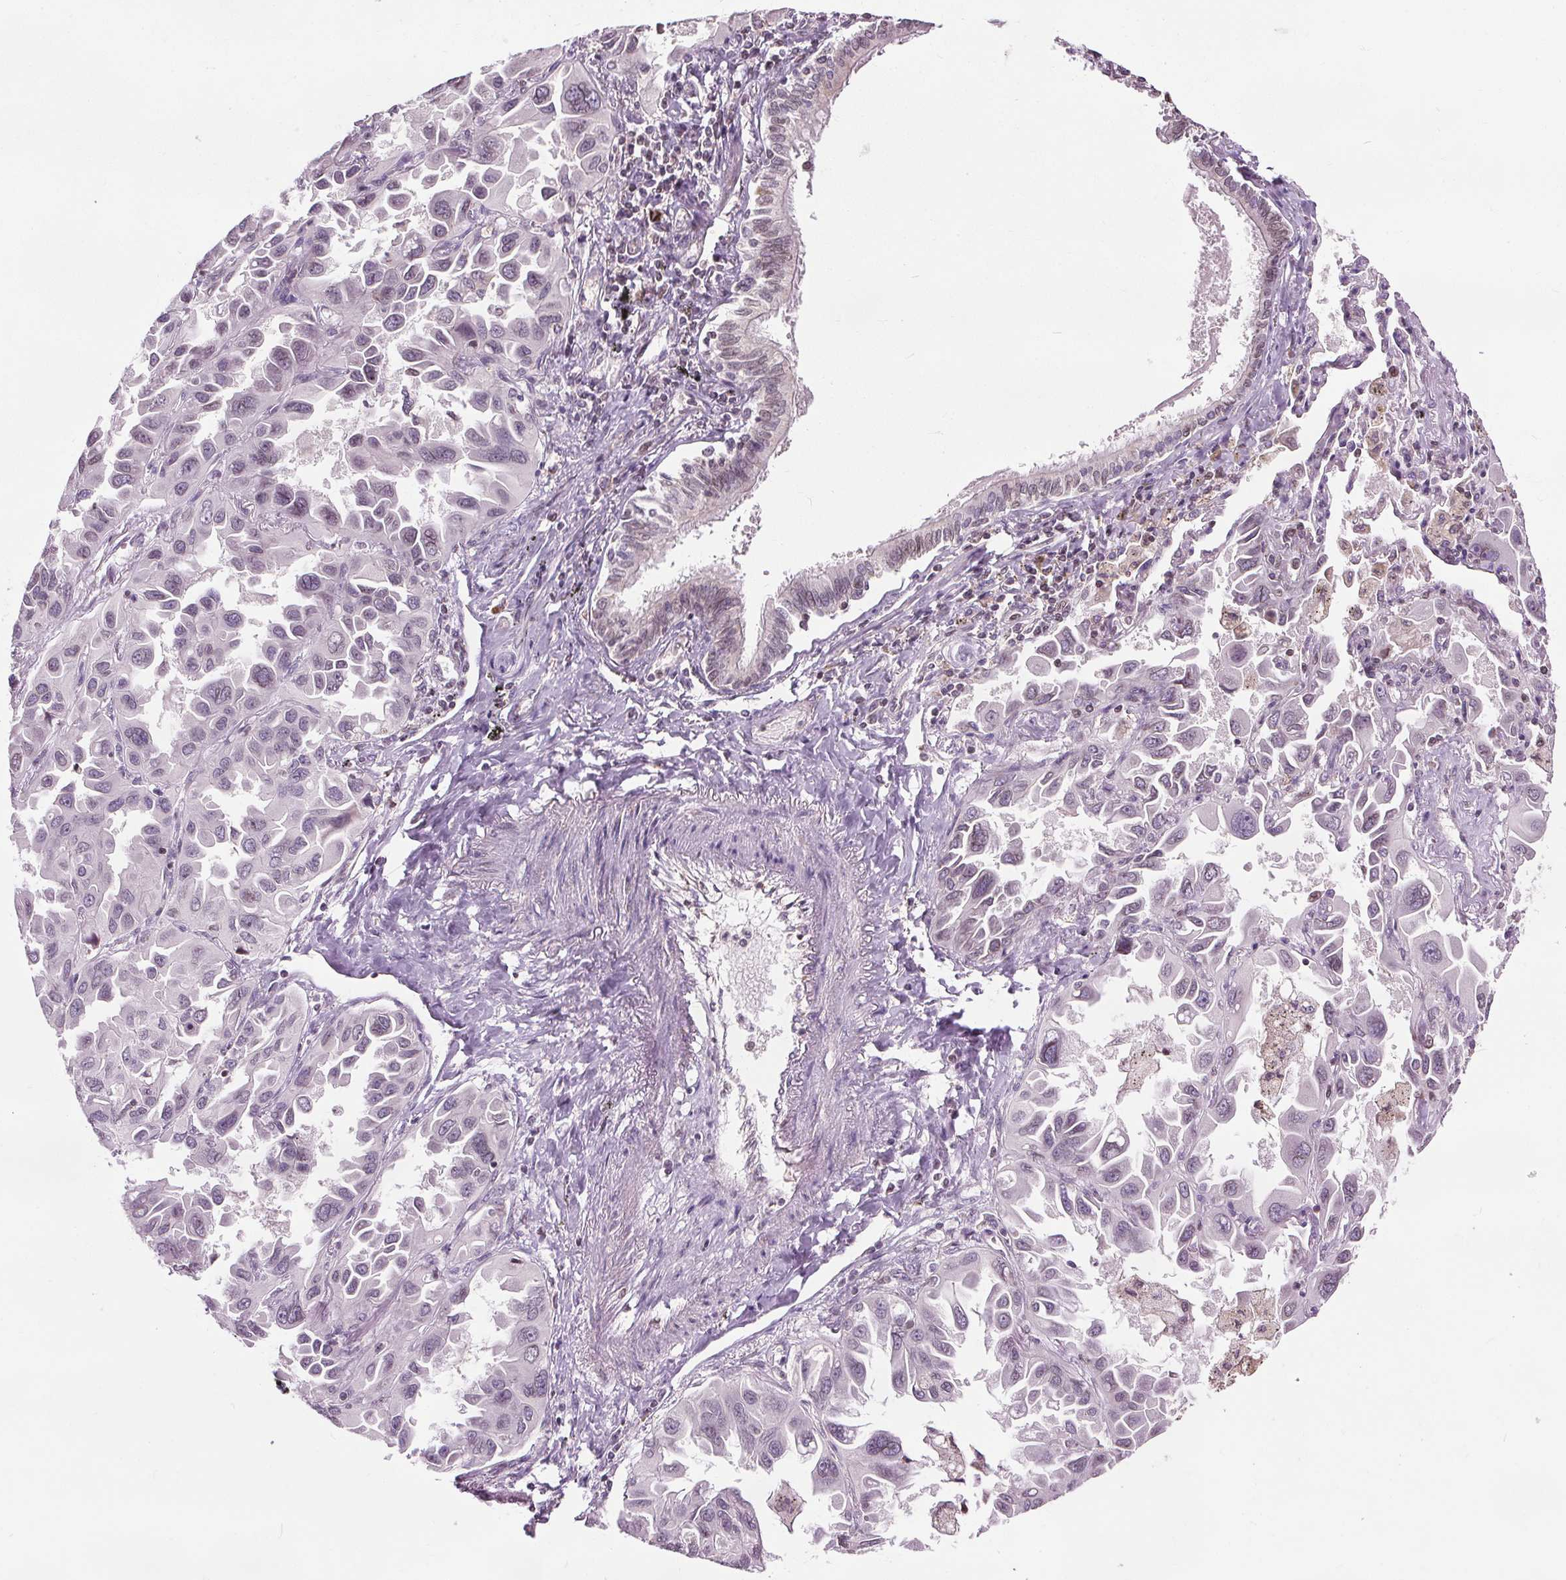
{"staining": {"intensity": "negative", "quantity": "none", "location": "none"}, "tissue": "lung cancer", "cell_type": "Tumor cells", "image_type": "cancer", "snomed": [{"axis": "morphology", "description": "Adenocarcinoma, NOS"}, {"axis": "topography", "description": "Lung"}], "caption": "Tumor cells are negative for protein expression in human adenocarcinoma (lung). (DAB (3,3'-diaminobenzidine) immunohistochemistry (IHC) visualized using brightfield microscopy, high magnification).", "gene": "LFNG", "patient": {"sex": "male", "age": 64}}